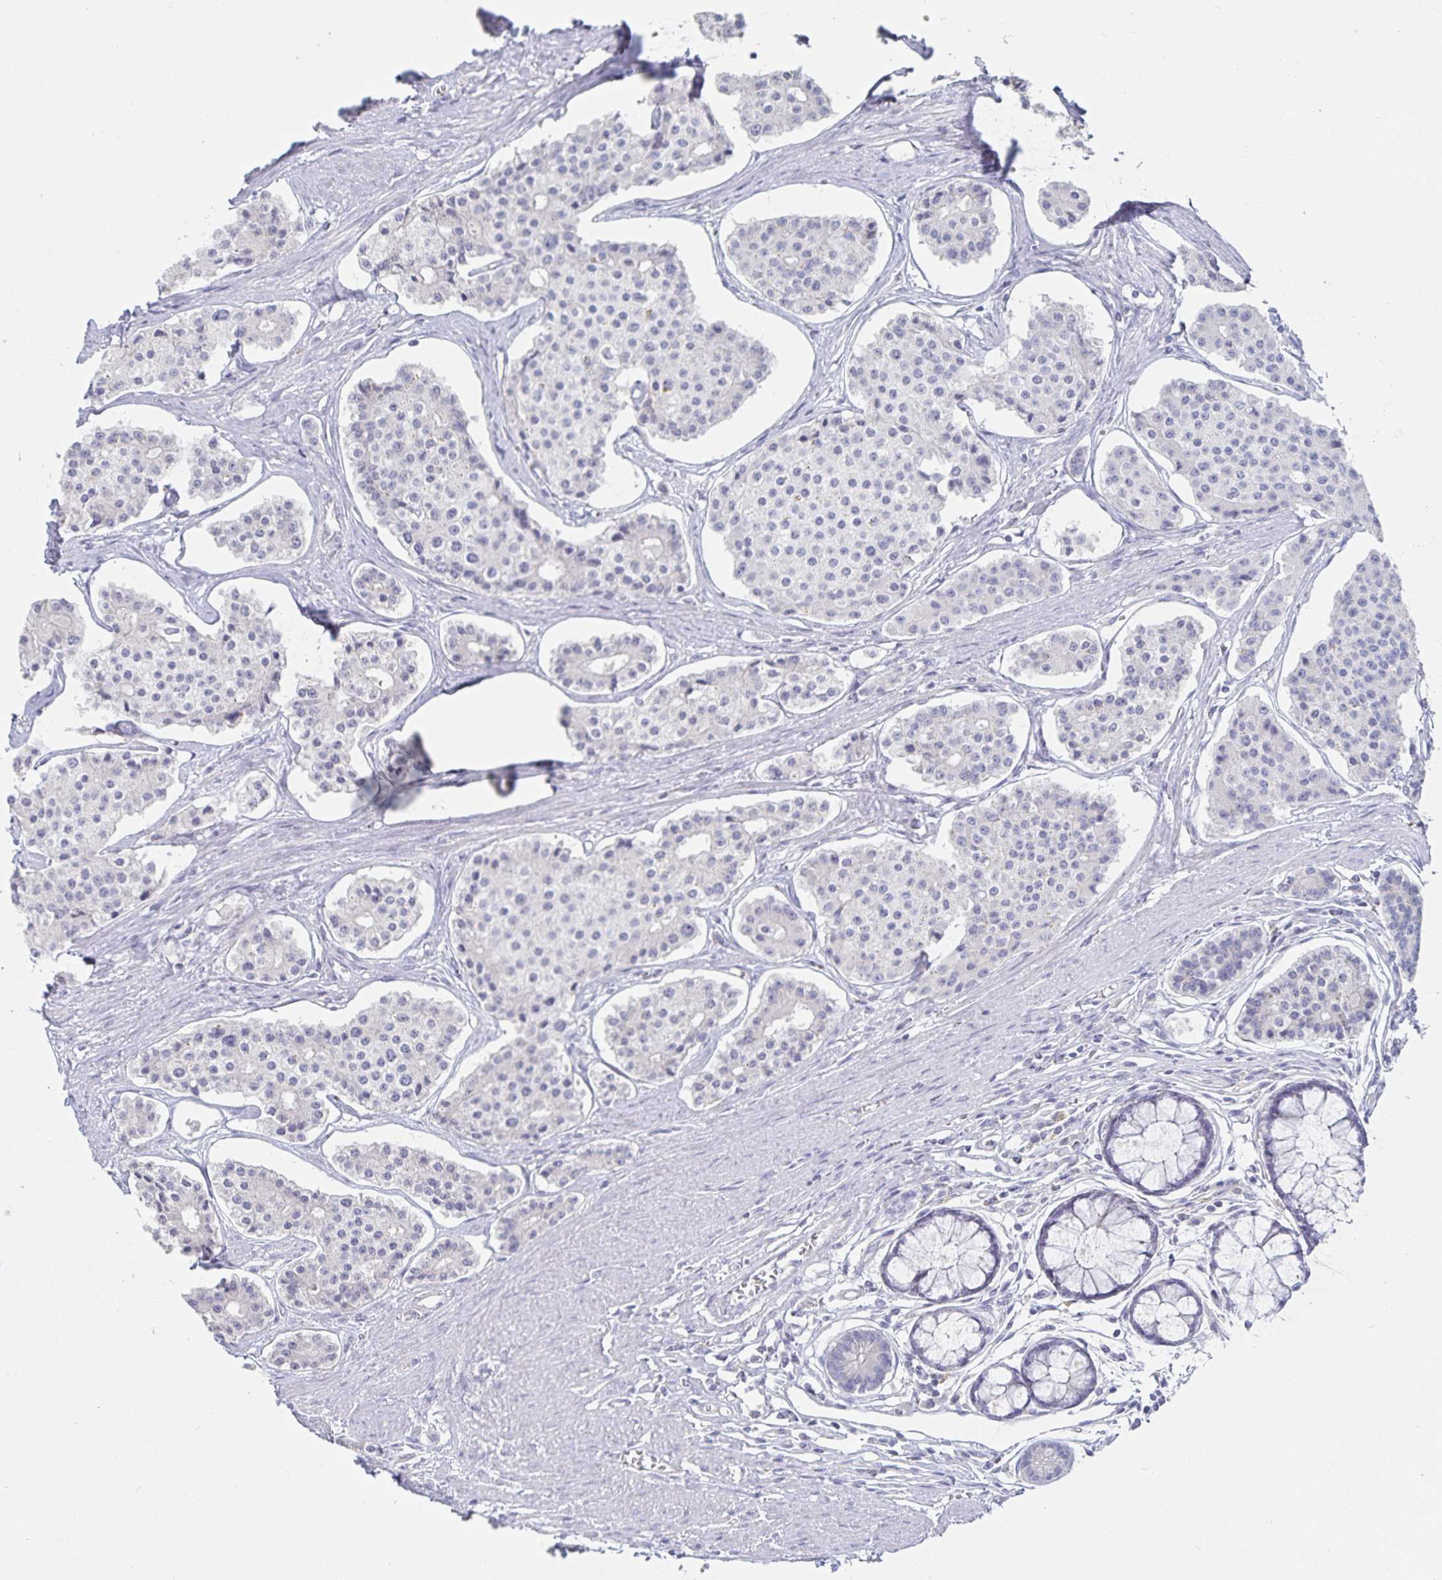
{"staining": {"intensity": "negative", "quantity": "none", "location": "none"}, "tissue": "carcinoid", "cell_type": "Tumor cells", "image_type": "cancer", "snomed": [{"axis": "morphology", "description": "Carcinoid, malignant, NOS"}, {"axis": "topography", "description": "Small intestine"}], "caption": "Tumor cells show no significant staining in carcinoid (malignant).", "gene": "SFTPA1", "patient": {"sex": "female", "age": 65}}